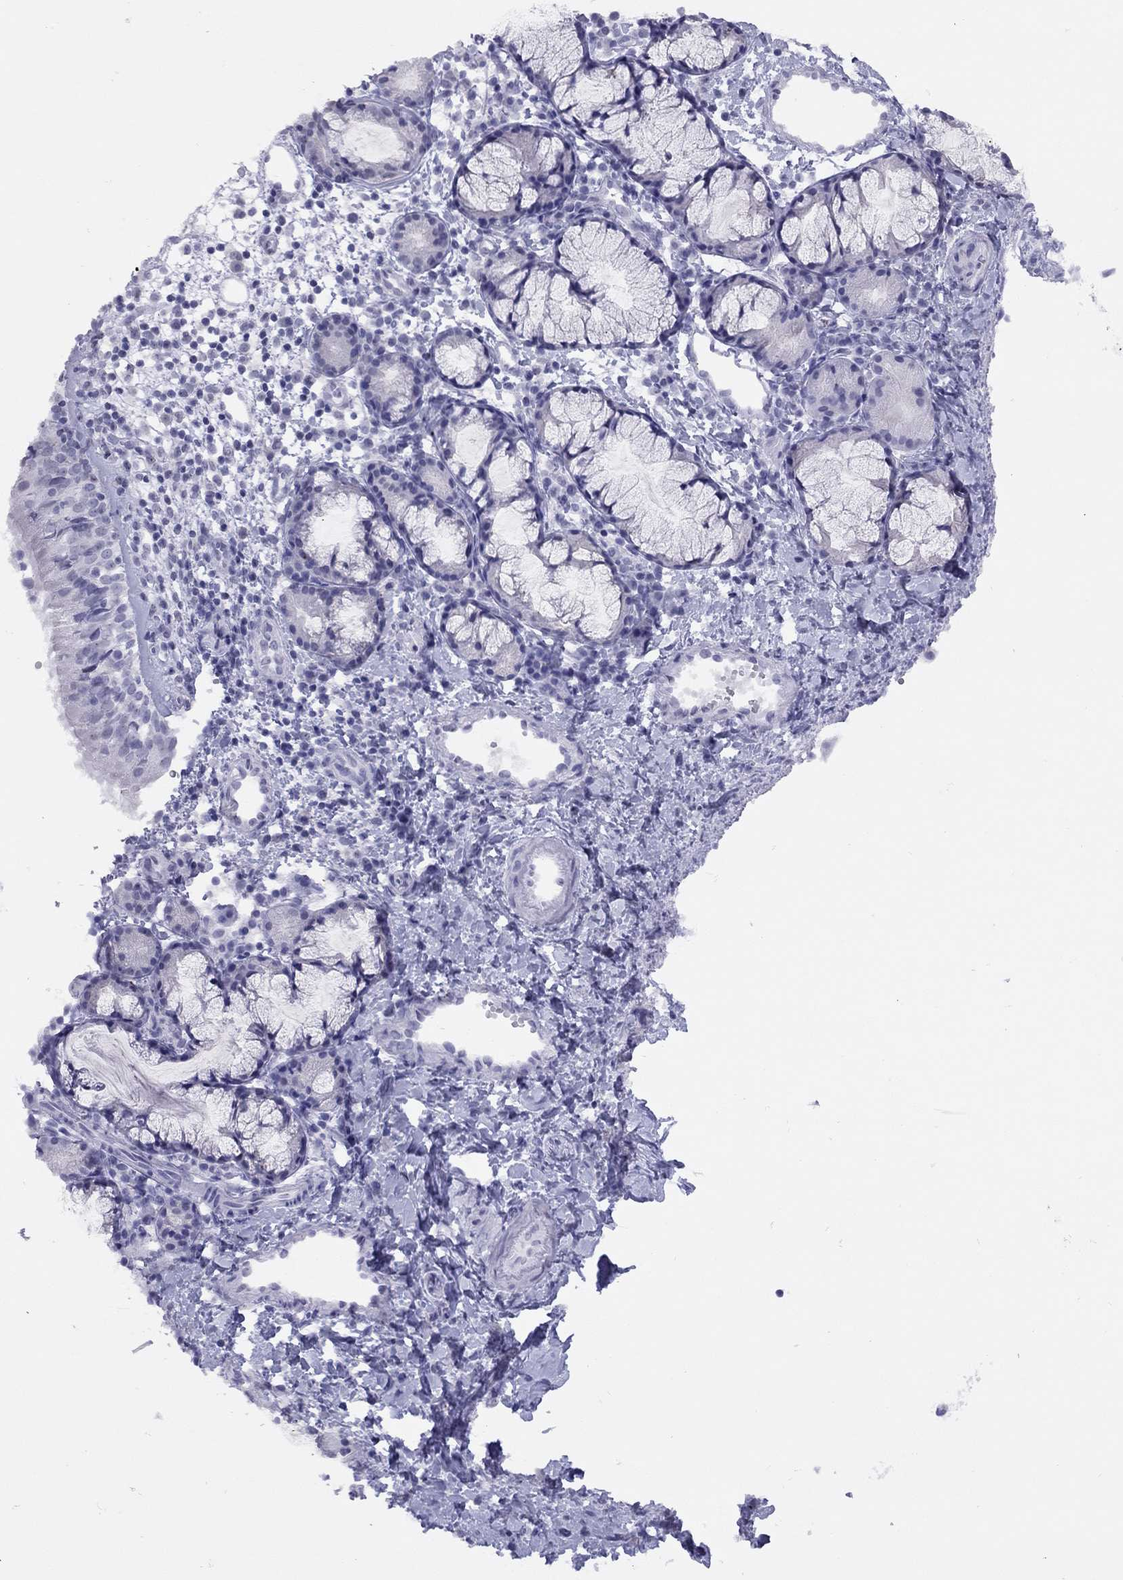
{"staining": {"intensity": "negative", "quantity": "none", "location": "none"}, "tissue": "nasopharynx", "cell_type": "Respiratory epithelial cells", "image_type": "normal", "snomed": [{"axis": "morphology", "description": "Normal tissue, NOS"}, {"axis": "topography", "description": "Nasopharynx"}], "caption": "Immunohistochemical staining of unremarkable nasopharynx exhibits no significant expression in respiratory epithelial cells.", "gene": "LYAR", "patient": {"sex": "male", "age": 9}}